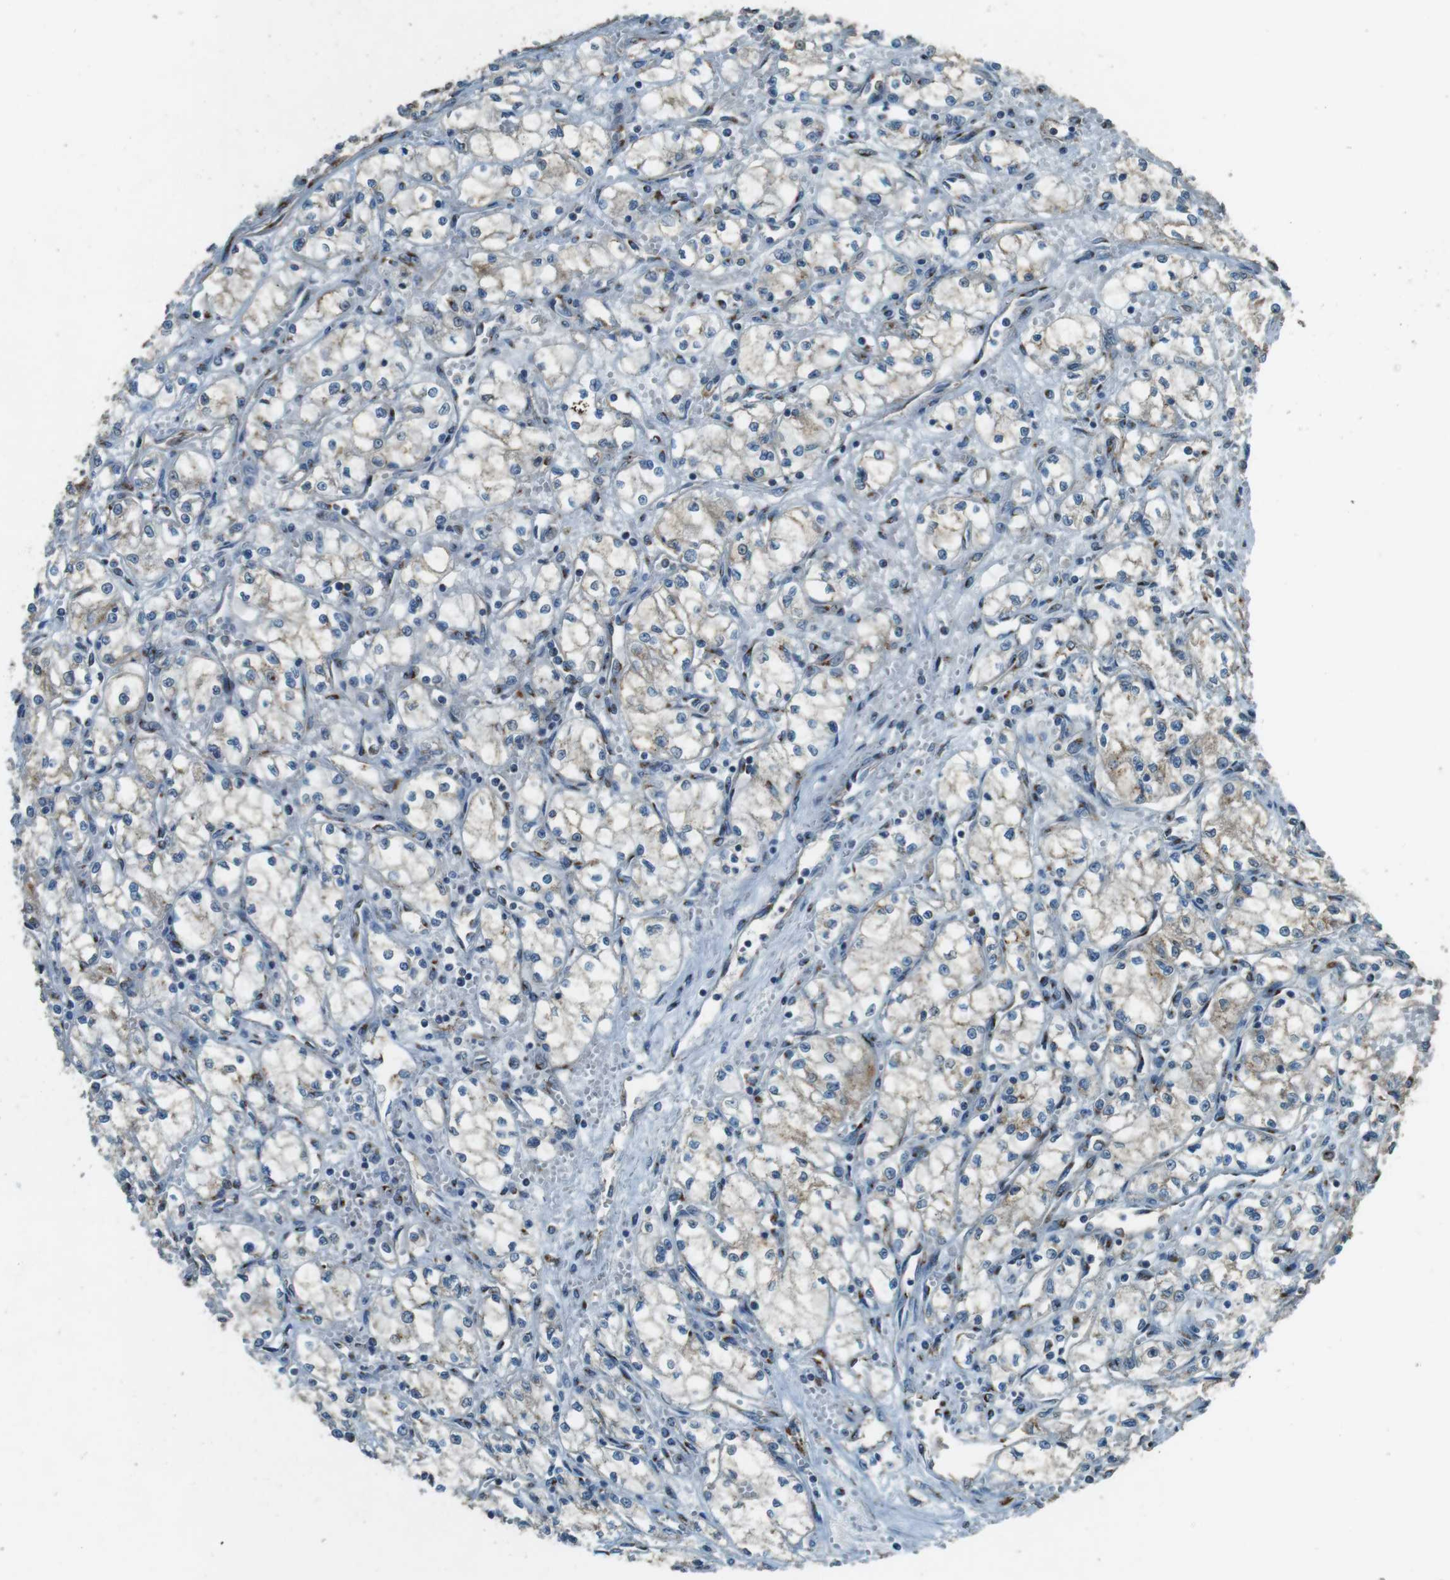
{"staining": {"intensity": "weak", "quantity": "25%-75%", "location": "cytoplasmic/membranous"}, "tissue": "renal cancer", "cell_type": "Tumor cells", "image_type": "cancer", "snomed": [{"axis": "morphology", "description": "Normal tissue, NOS"}, {"axis": "morphology", "description": "Adenocarcinoma, NOS"}, {"axis": "topography", "description": "Kidney"}], "caption": "Human renal cancer (adenocarcinoma) stained for a protein (brown) shows weak cytoplasmic/membranous positive positivity in about 25%-75% of tumor cells.", "gene": "TMEM115", "patient": {"sex": "male", "age": 59}}